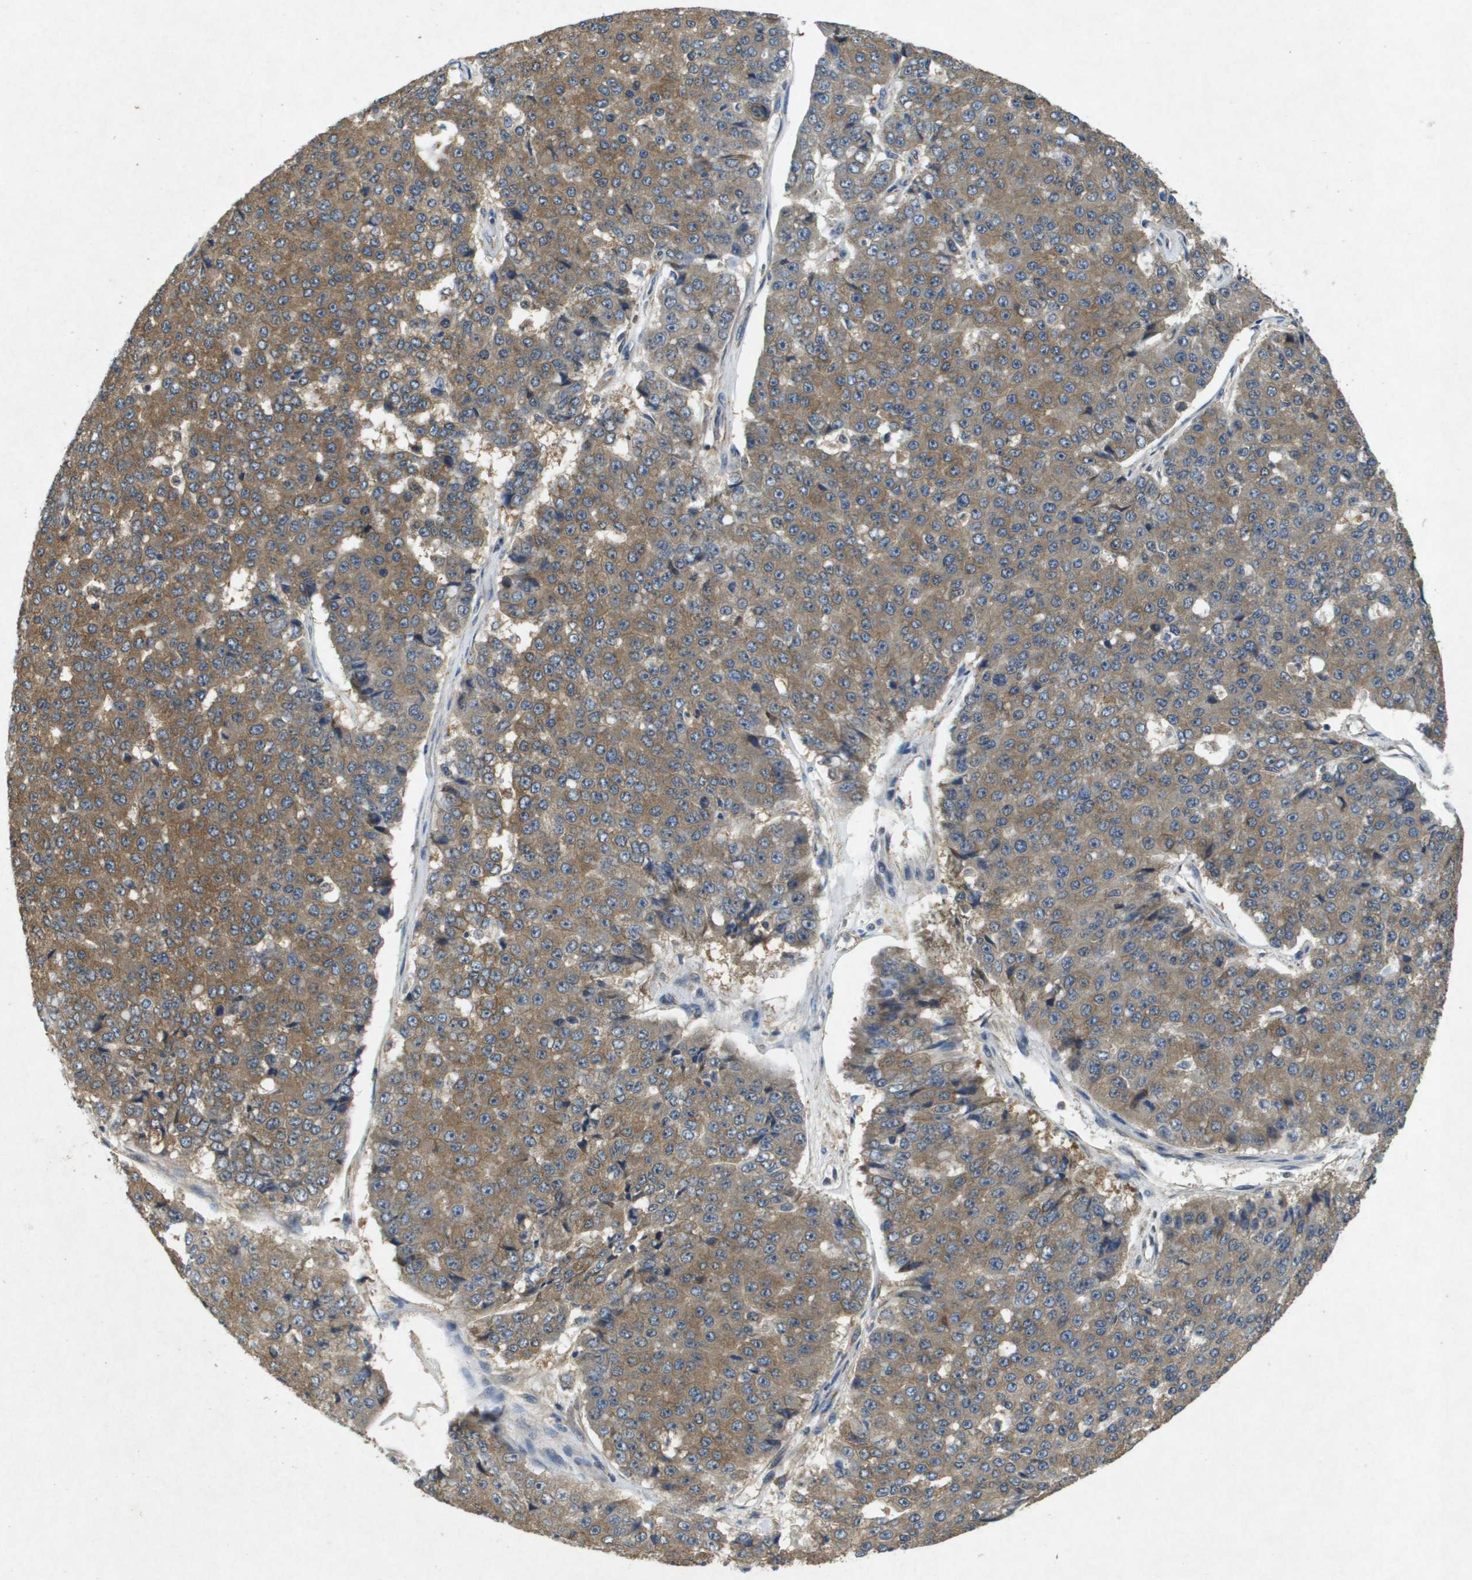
{"staining": {"intensity": "moderate", "quantity": ">75%", "location": "cytoplasmic/membranous"}, "tissue": "pancreatic cancer", "cell_type": "Tumor cells", "image_type": "cancer", "snomed": [{"axis": "morphology", "description": "Adenocarcinoma, NOS"}, {"axis": "topography", "description": "Pancreas"}], "caption": "Pancreatic adenocarcinoma stained with DAB IHC displays medium levels of moderate cytoplasmic/membranous positivity in approximately >75% of tumor cells. Using DAB (brown) and hematoxylin (blue) stains, captured at high magnification using brightfield microscopy.", "gene": "PTPRT", "patient": {"sex": "male", "age": 50}}